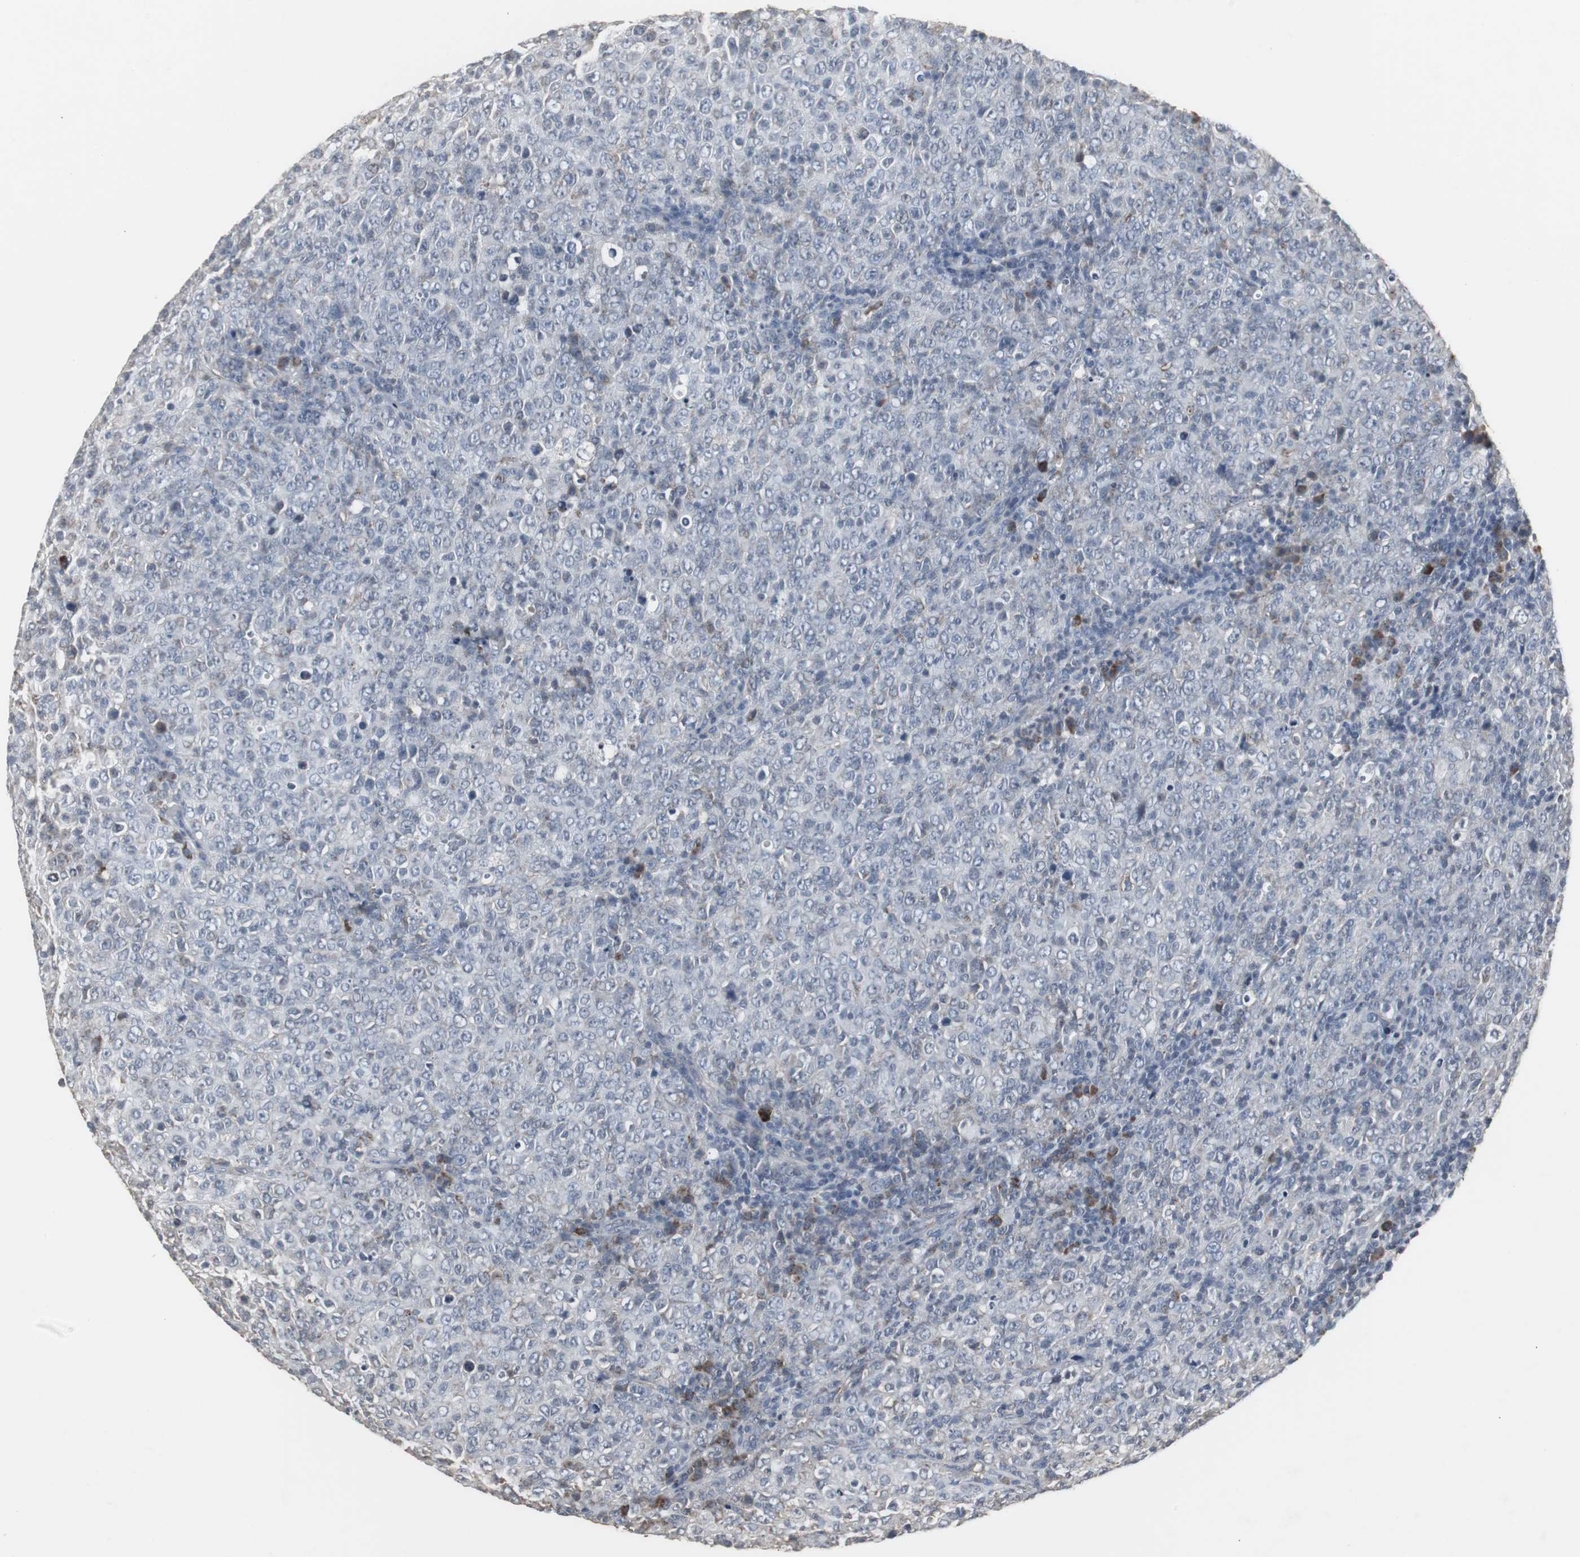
{"staining": {"intensity": "negative", "quantity": "none", "location": "none"}, "tissue": "lymphoma", "cell_type": "Tumor cells", "image_type": "cancer", "snomed": [{"axis": "morphology", "description": "Malignant lymphoma, non-Hodgkin's type, High grade"}, {"axis": "topography", "description": "Tonsil"}], "caption": "High power microscopy histopathology image of an immunohistochemistry (IHC) image of malignant lymphoma, non-Hodgkin's type (high-grade), revealing no significant staining in tumor cells.", "gene": "ACAA1", "patient": {"sex": "female", "age": 36}}